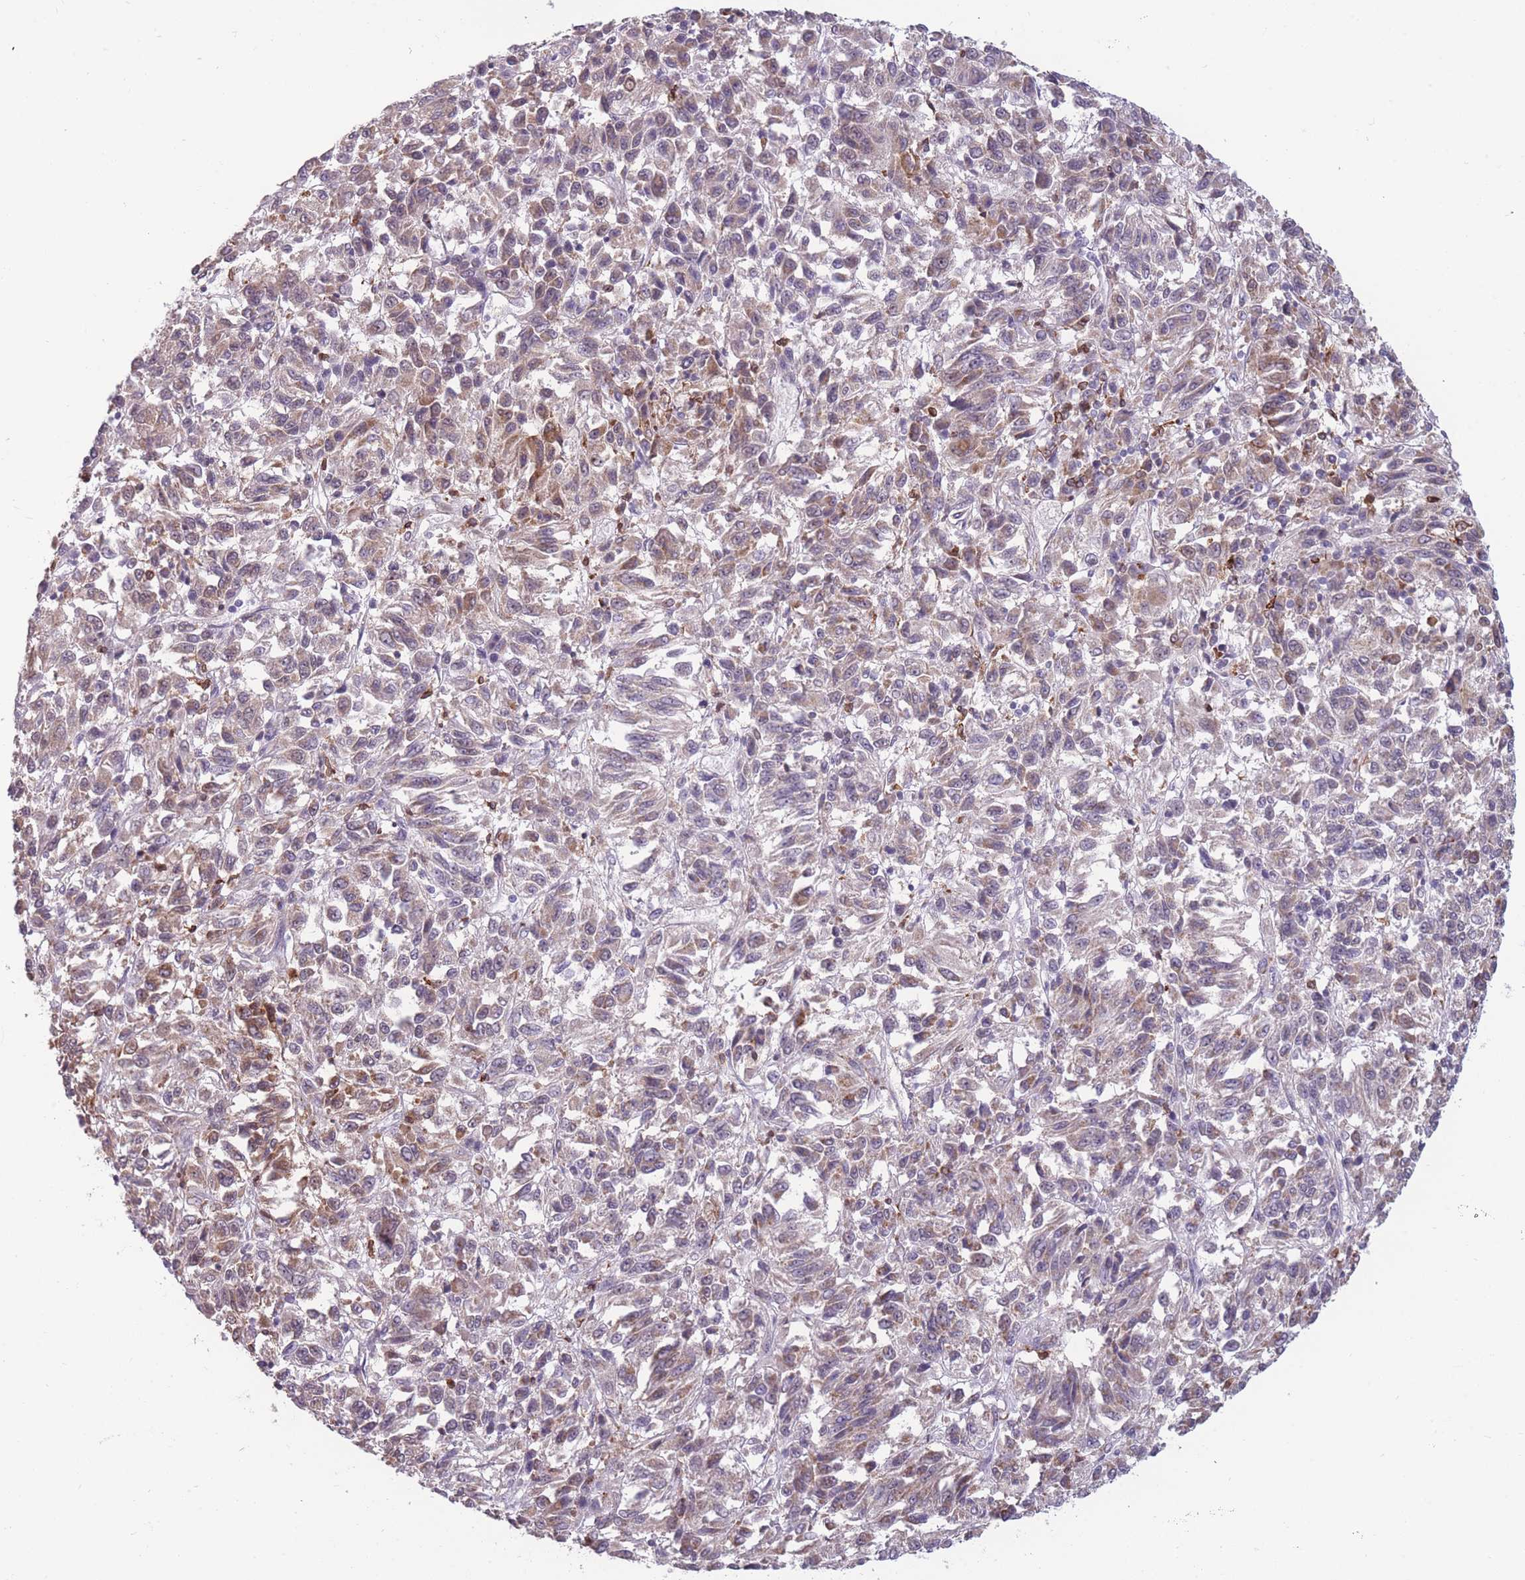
{"staining": {"intensity": "weak", "quantity": "25%-75%", "location": "cytoplasmic/membranous"}, "tissue": "melanoma", "cell_type": "Tumor cells", "image_type": "cancer", "snomed": [{"axis": "morphology", "description": "Malignant melanoma, Metastatic site"}, {"axis": "topography", "description": "Lung"}], "caption": "Immunohistochemical staining of human melanoma reveals weak cytoplasmic/membranous protein staining in about 25%-75% of tumor cells. The protein of interest is stained brown, and the nuclei are stained in blue (DAB (3,3'-diaminobenzidine) IHC with brightfield microscopy, high magnification).", "gene": "TMEM121", "patient": {"sex": "male", "age": 64}}